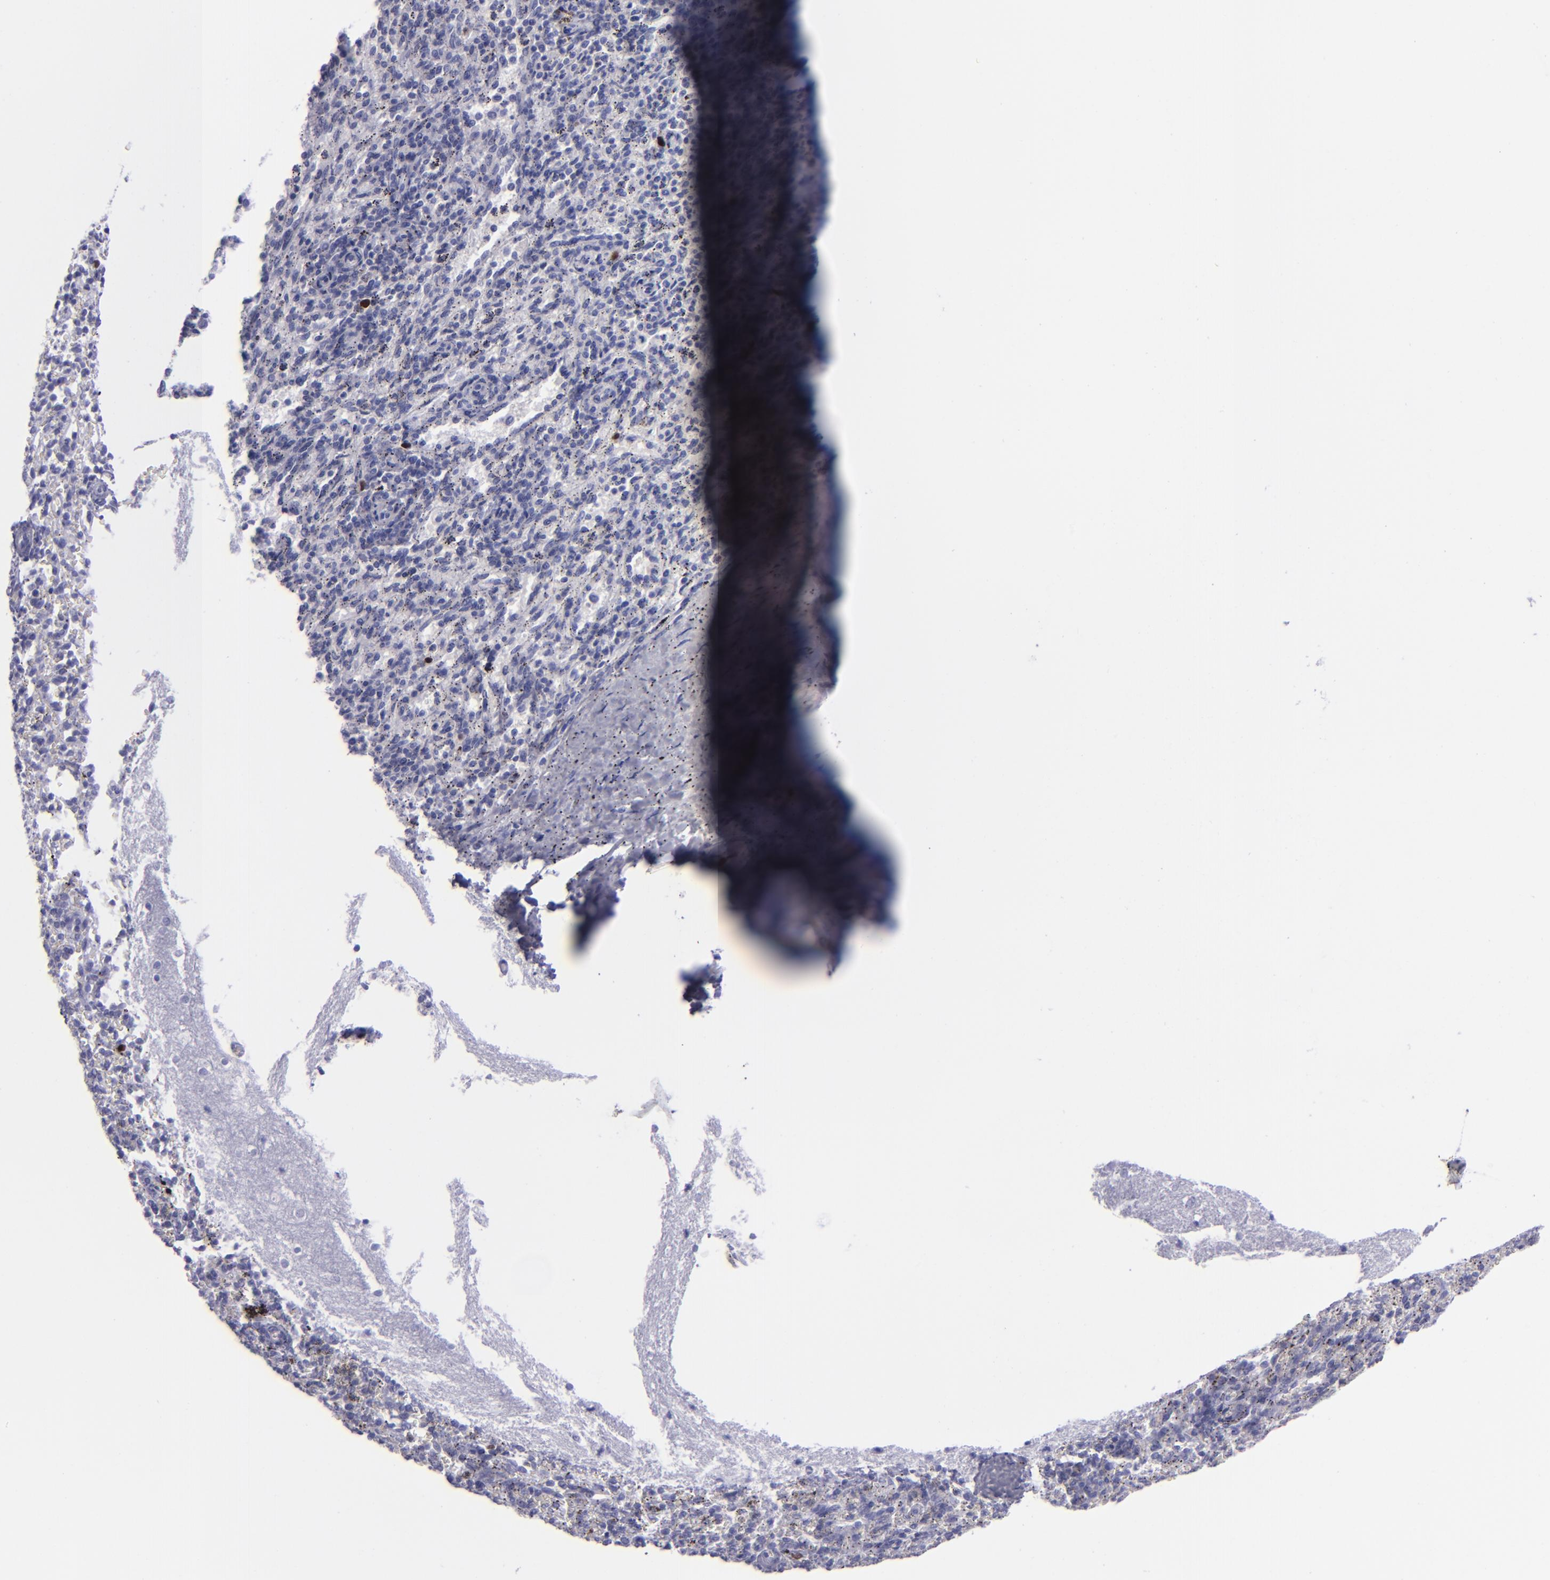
{"staining": {"intensity": "strong", "quantity": "<25%", "location": "nuclear"}, "tissue": "spleen", "cell_type": "Cells in red pulp", "image_type": "normal", "snomed": [{"axis": "morphology", "description": "Normal tissue, NOS"}, {"axis": "topography", "description": "Spleen"}], "caption": "Immunohistochemistry micrograph of benign spleen stained for a protein (brown), which reveals medium levels of strong nuclear staining in about <25% of cells in red pulp.", "gene": "TOP2A", "patient": {"sex": "female", "age": 10}}